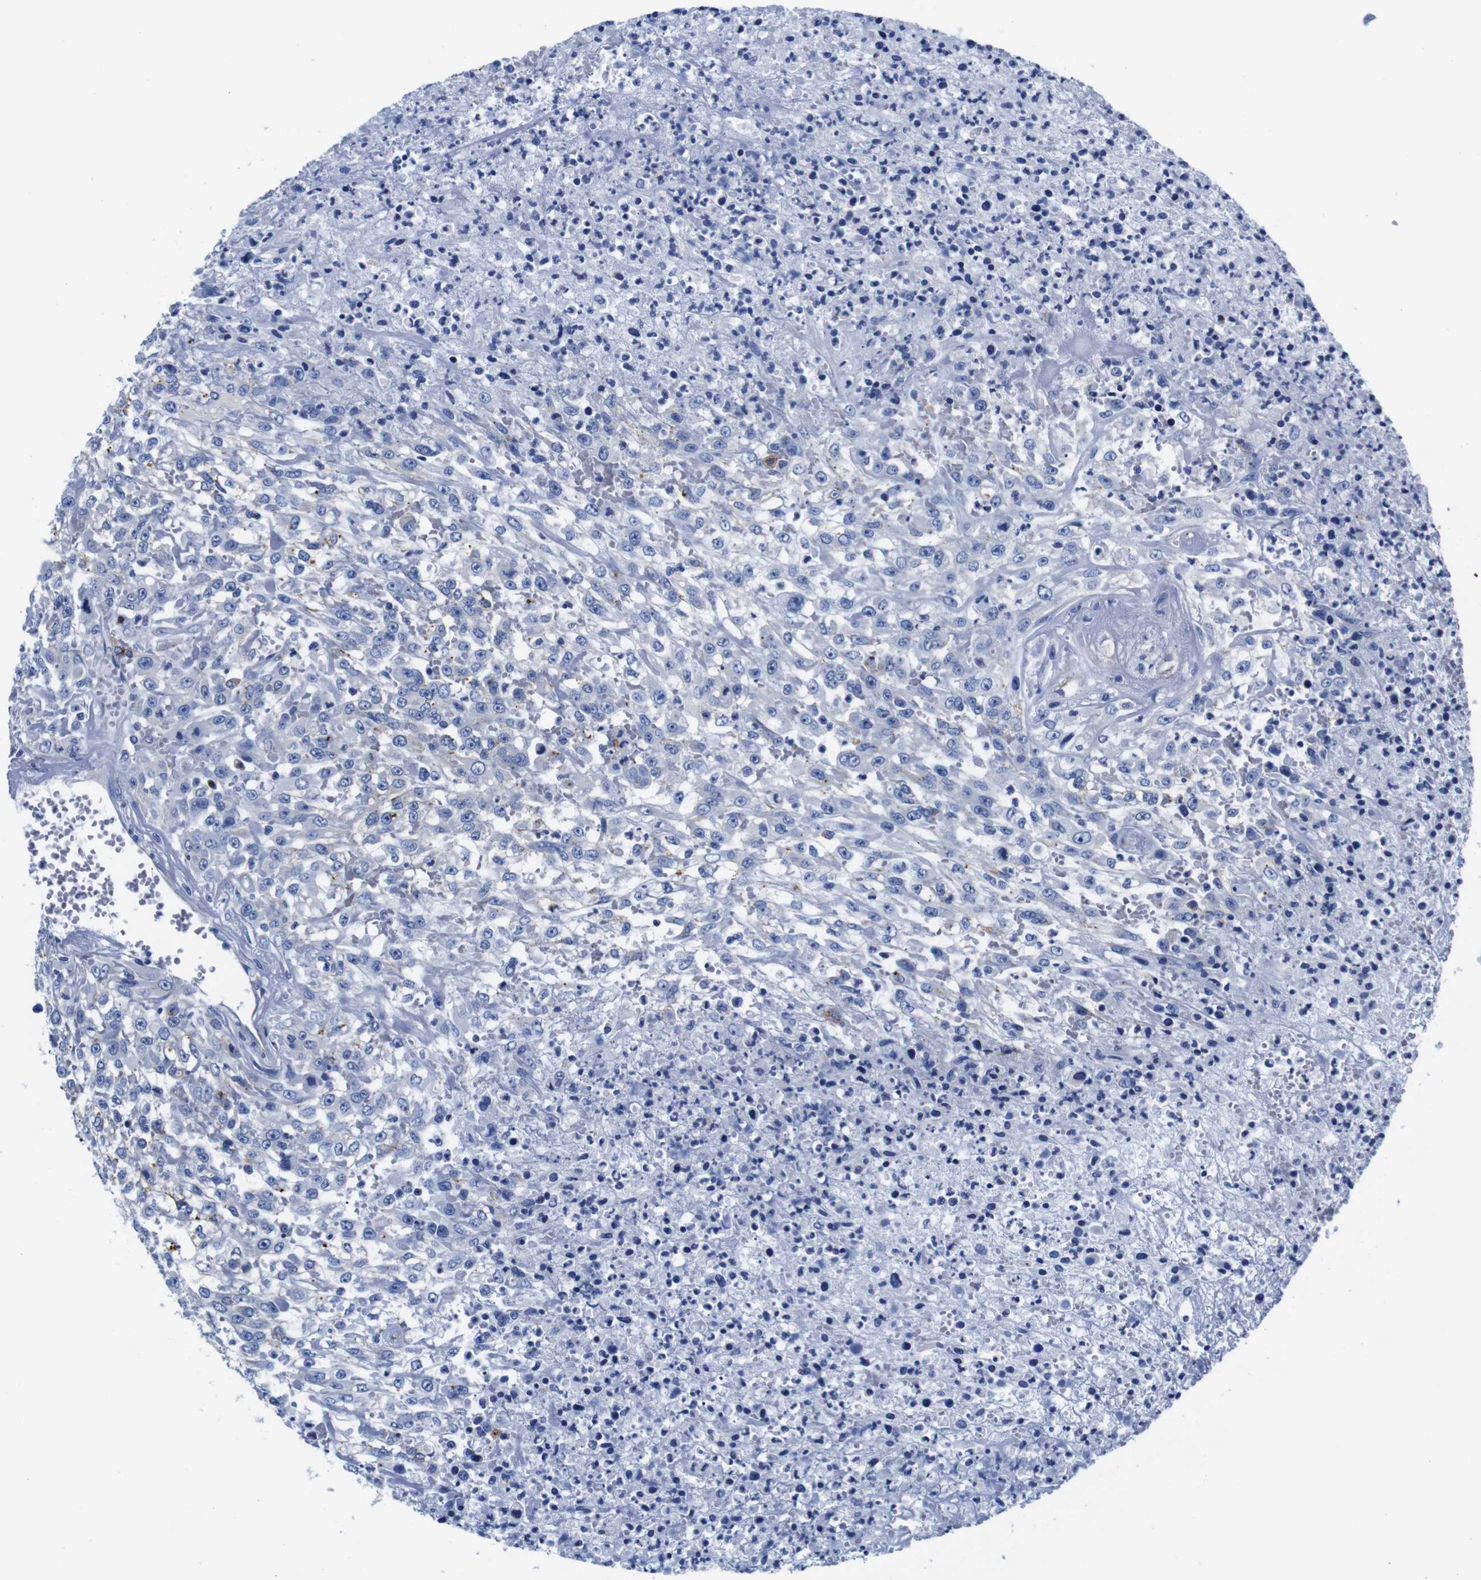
{"staining": {"intensity": "negative", "quantity": "none", "location": "none"}, "tissue": "urothelial cancer", "cell_type": "Tumor cells", "image_type": "cancer", "snomed": [{"axis": "morphology", "description": "Urothelial carcinoma, High grade"}, {"axis": "topography", "description": "Urinary bladder"}], "caption": "Tumor cells are negative for protein expression in human urothelial carcinoma (high-grade). (IHC, brightfield microscopy, high magnification).", "gene": "GIMAP2", "patient": {"sex": "male", "age": 46}}